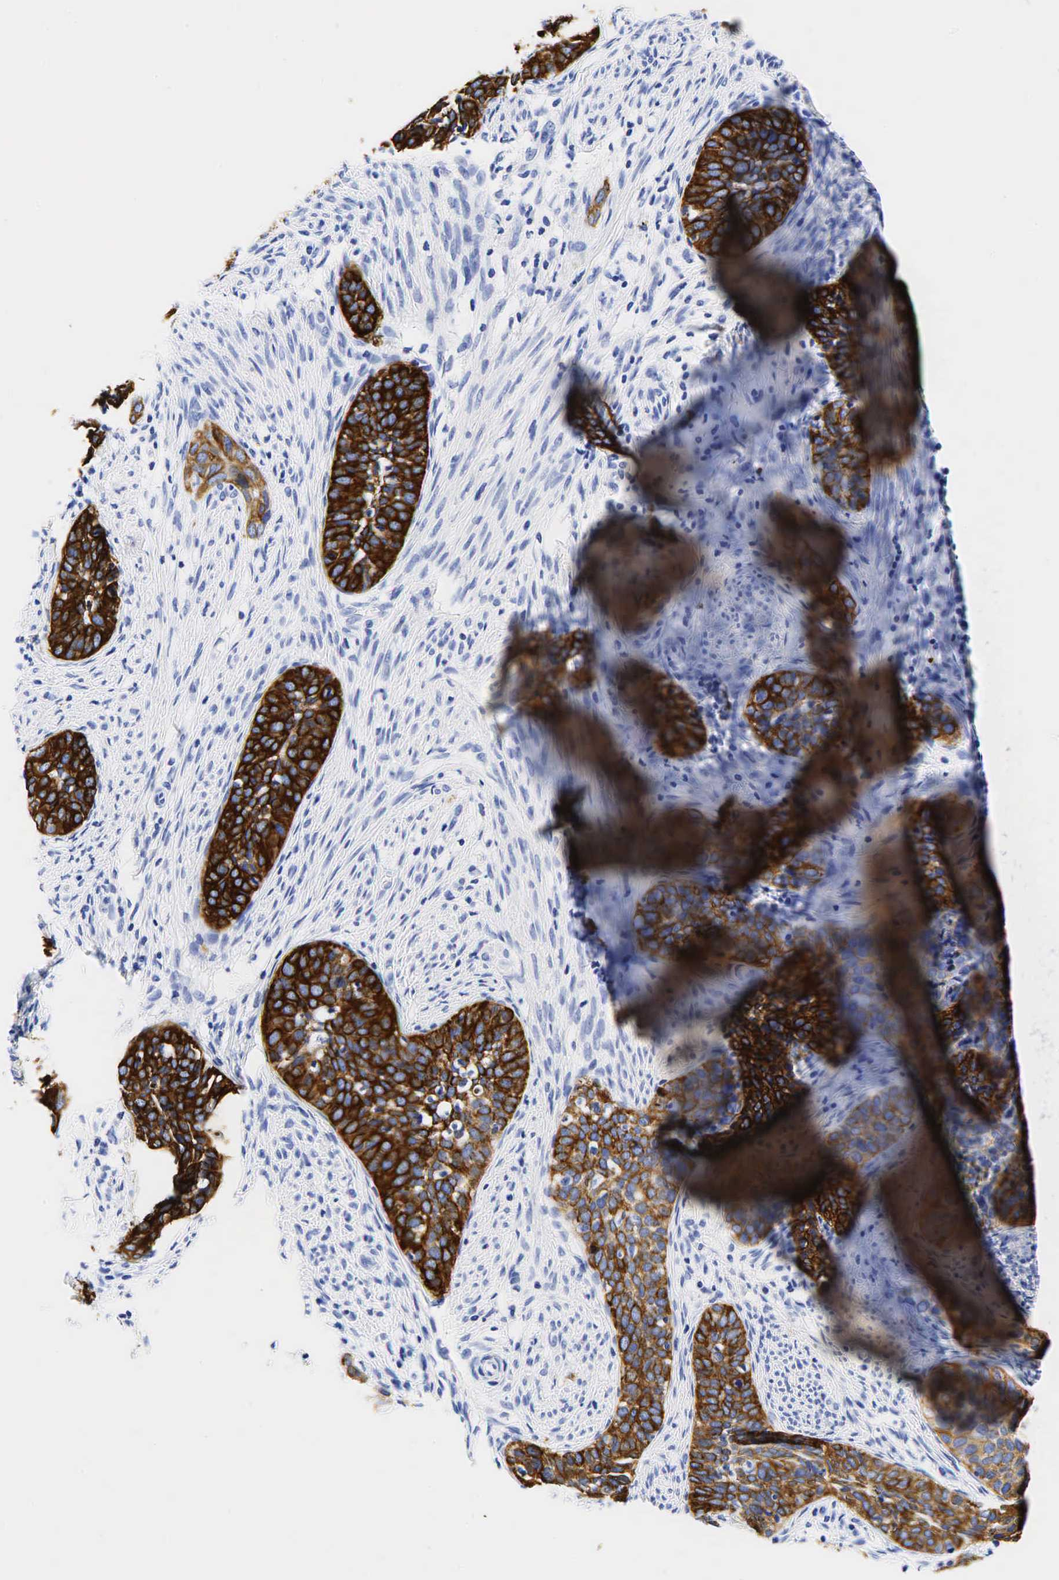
{"staining": {"intensity": "strong", "quantity": ">75%", "location": "cytoplasmic/membranous"}, "tissue": "cervical cancer", "cell_type": "Tumor cells", "image_type": "cancer", "snomed": [{"axis": "morphology", "description": "Squamous cell carcinoma, NOS"}, {"axis": "topography", "description": "Cervix"}], "caption": "IHC photomicrograph of neoplastic tissue: human cervical cancer (squamous cell carcinoma) stained using immunohistochemistry (IHC) displays high levels of strong protein expression localized specifically in the cytoplasmic/membranous of tumor cells, appearing as a cytoplasmic/membranous brown color.", "gene": "KRT19", "patient": {"sex": "female", "age": 31}}